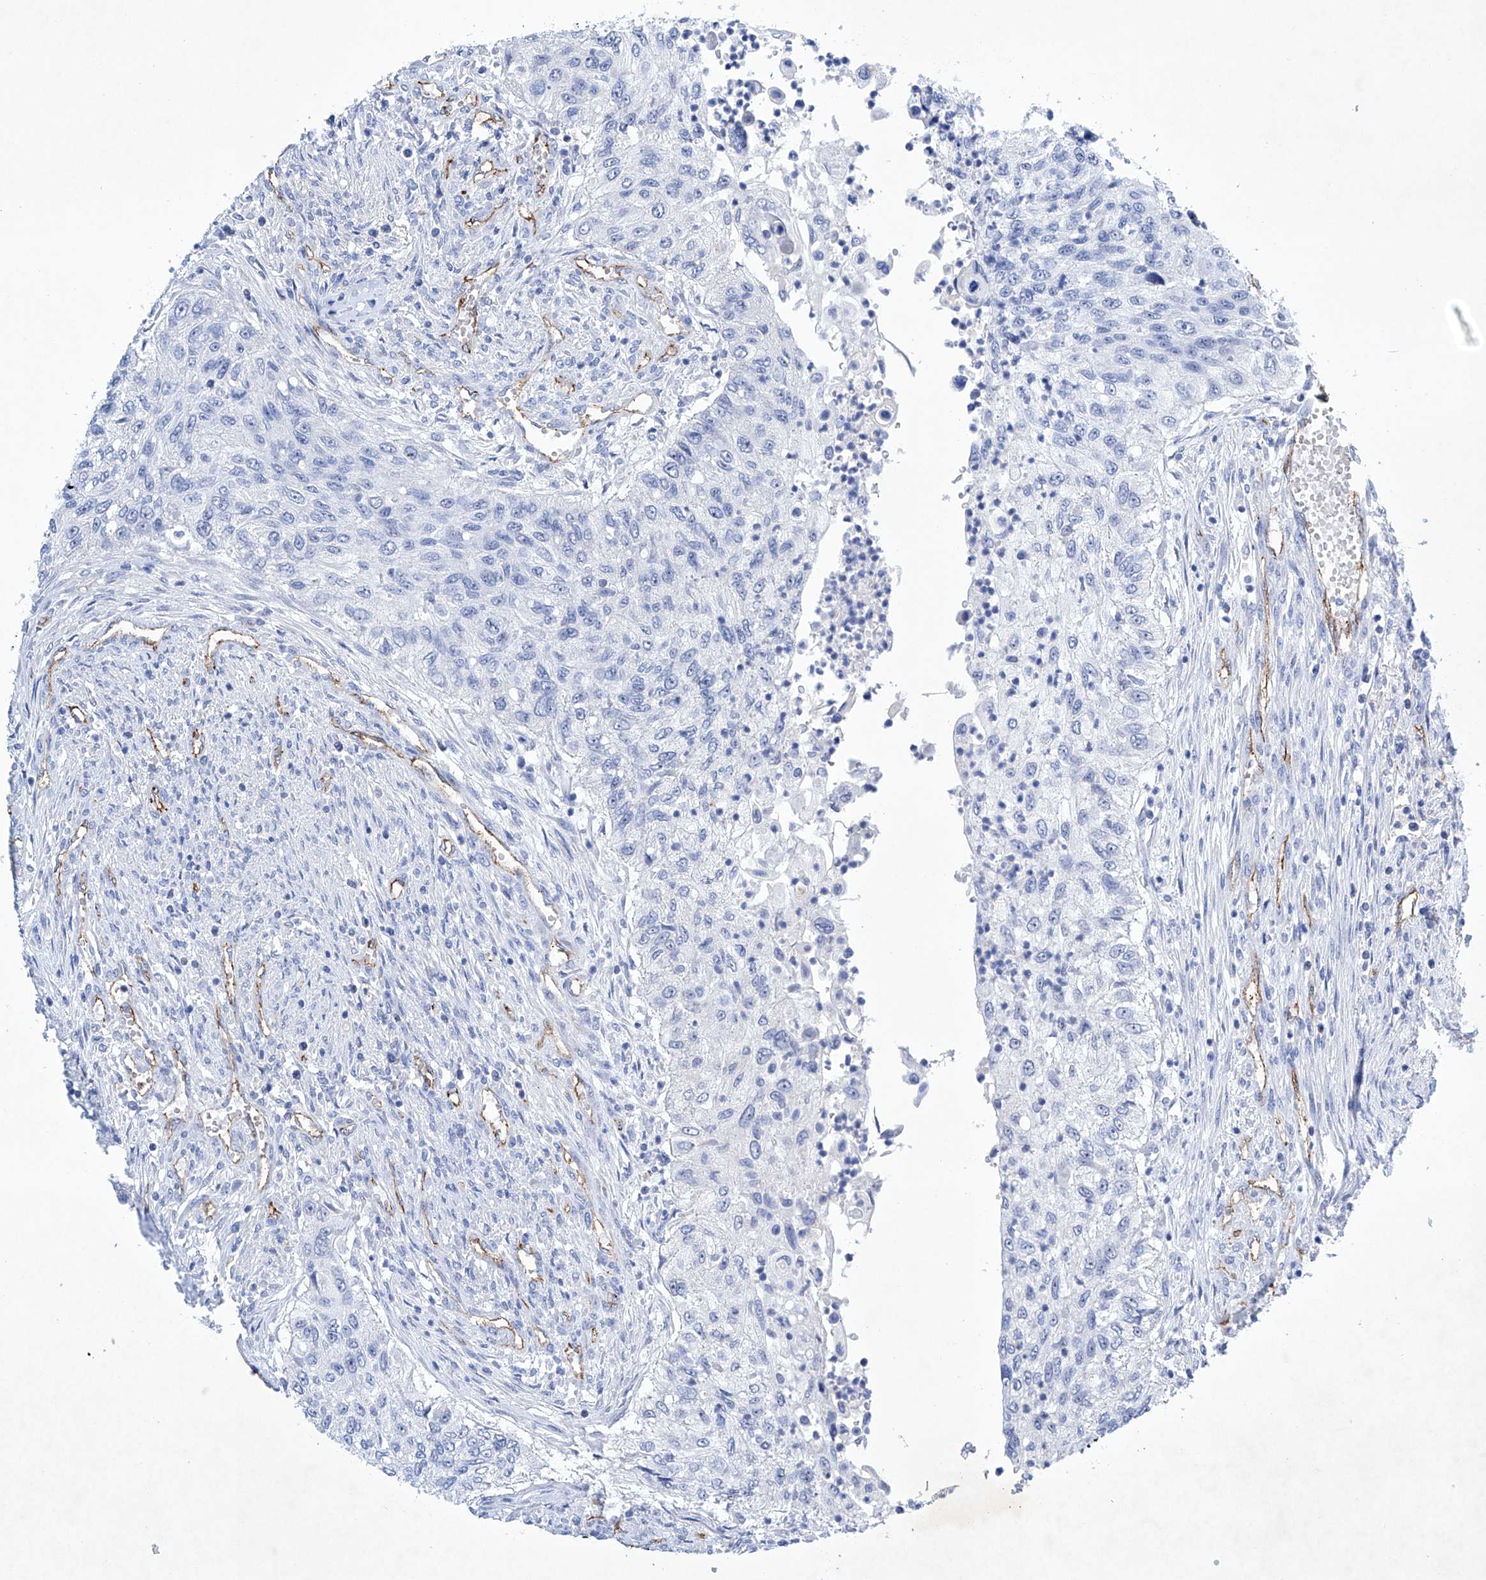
{"staining": {"intensity": "negative", "quantity": "none", "location": "none"}, "tissue": "urothelial cancer", "cell_type": "Tumor cells", "image_type": "cancer", "snomed": [{"axis": "morphology", "description": "Urothelial carcinoma, High grade"}, {"axis": "topography", "description": "Urinary bladder"}], "caption": "DAB (3,3'-diaminobenzidine) immunohistochemical staining of urothelial cancer displays no significant expression in tumor cells.", "gene": "ETV7", "patient": {"sex": "female", "age": 60}}